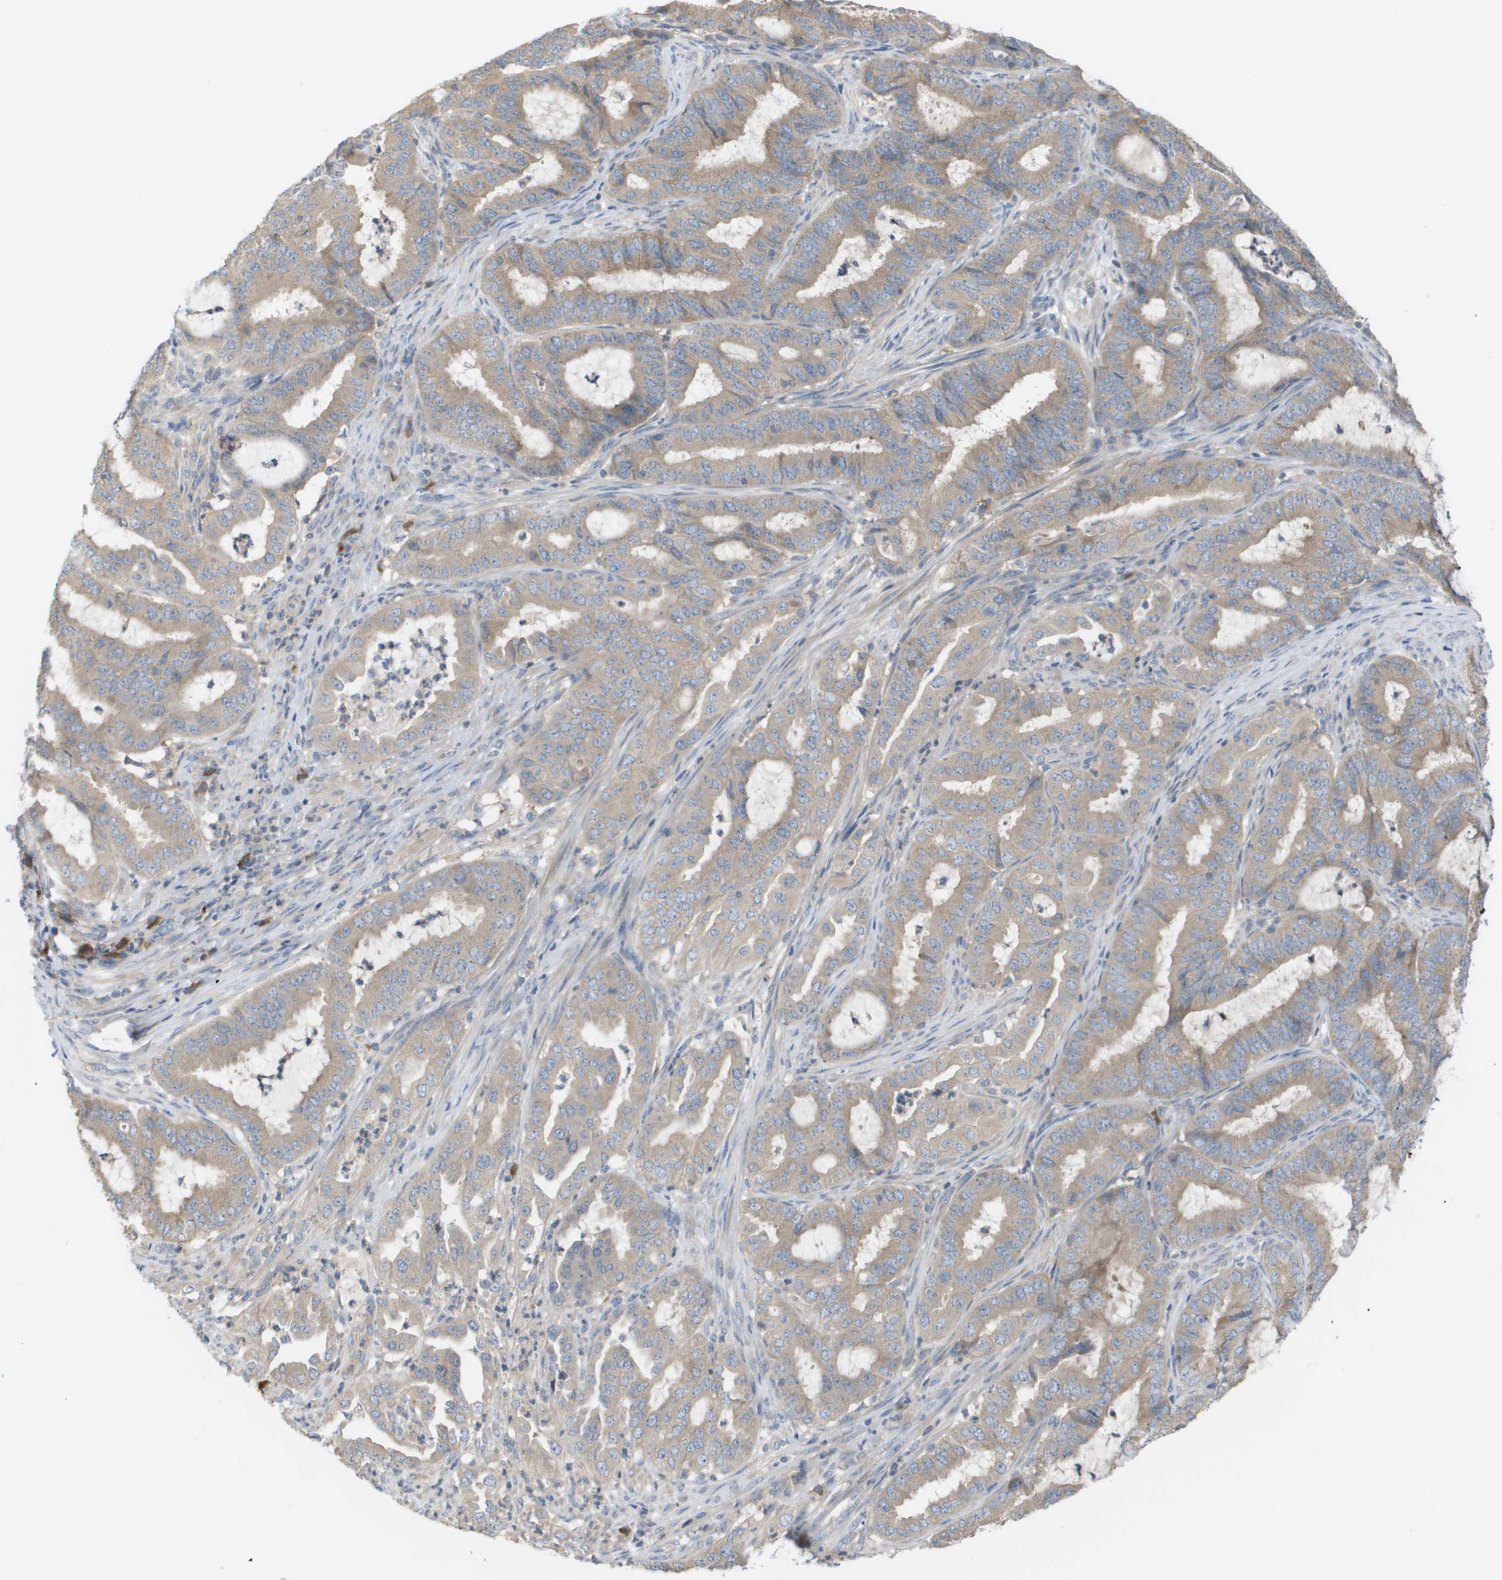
{"staining": {"intensity": "weak", "quantity": ">75%", "location": "cytoplasmic/membranous"}, "tissue": "endometrial cancer", "cell_type": "Tumor cells", "image_type": "cancer", "snomed": [{"axis": "morphology", "description": "Adenocarcinoma, NOS"}, {"axis": "topography", "description": "Endometrium"}], "caption": "Tumor cells reveal low levels of weak cytoplasmic/membranous positivity in approximately >75% of cells in endometrial adenocarcinoma.", "gene": "UBA5", "patient": {"sex": "female", "age": 70}}